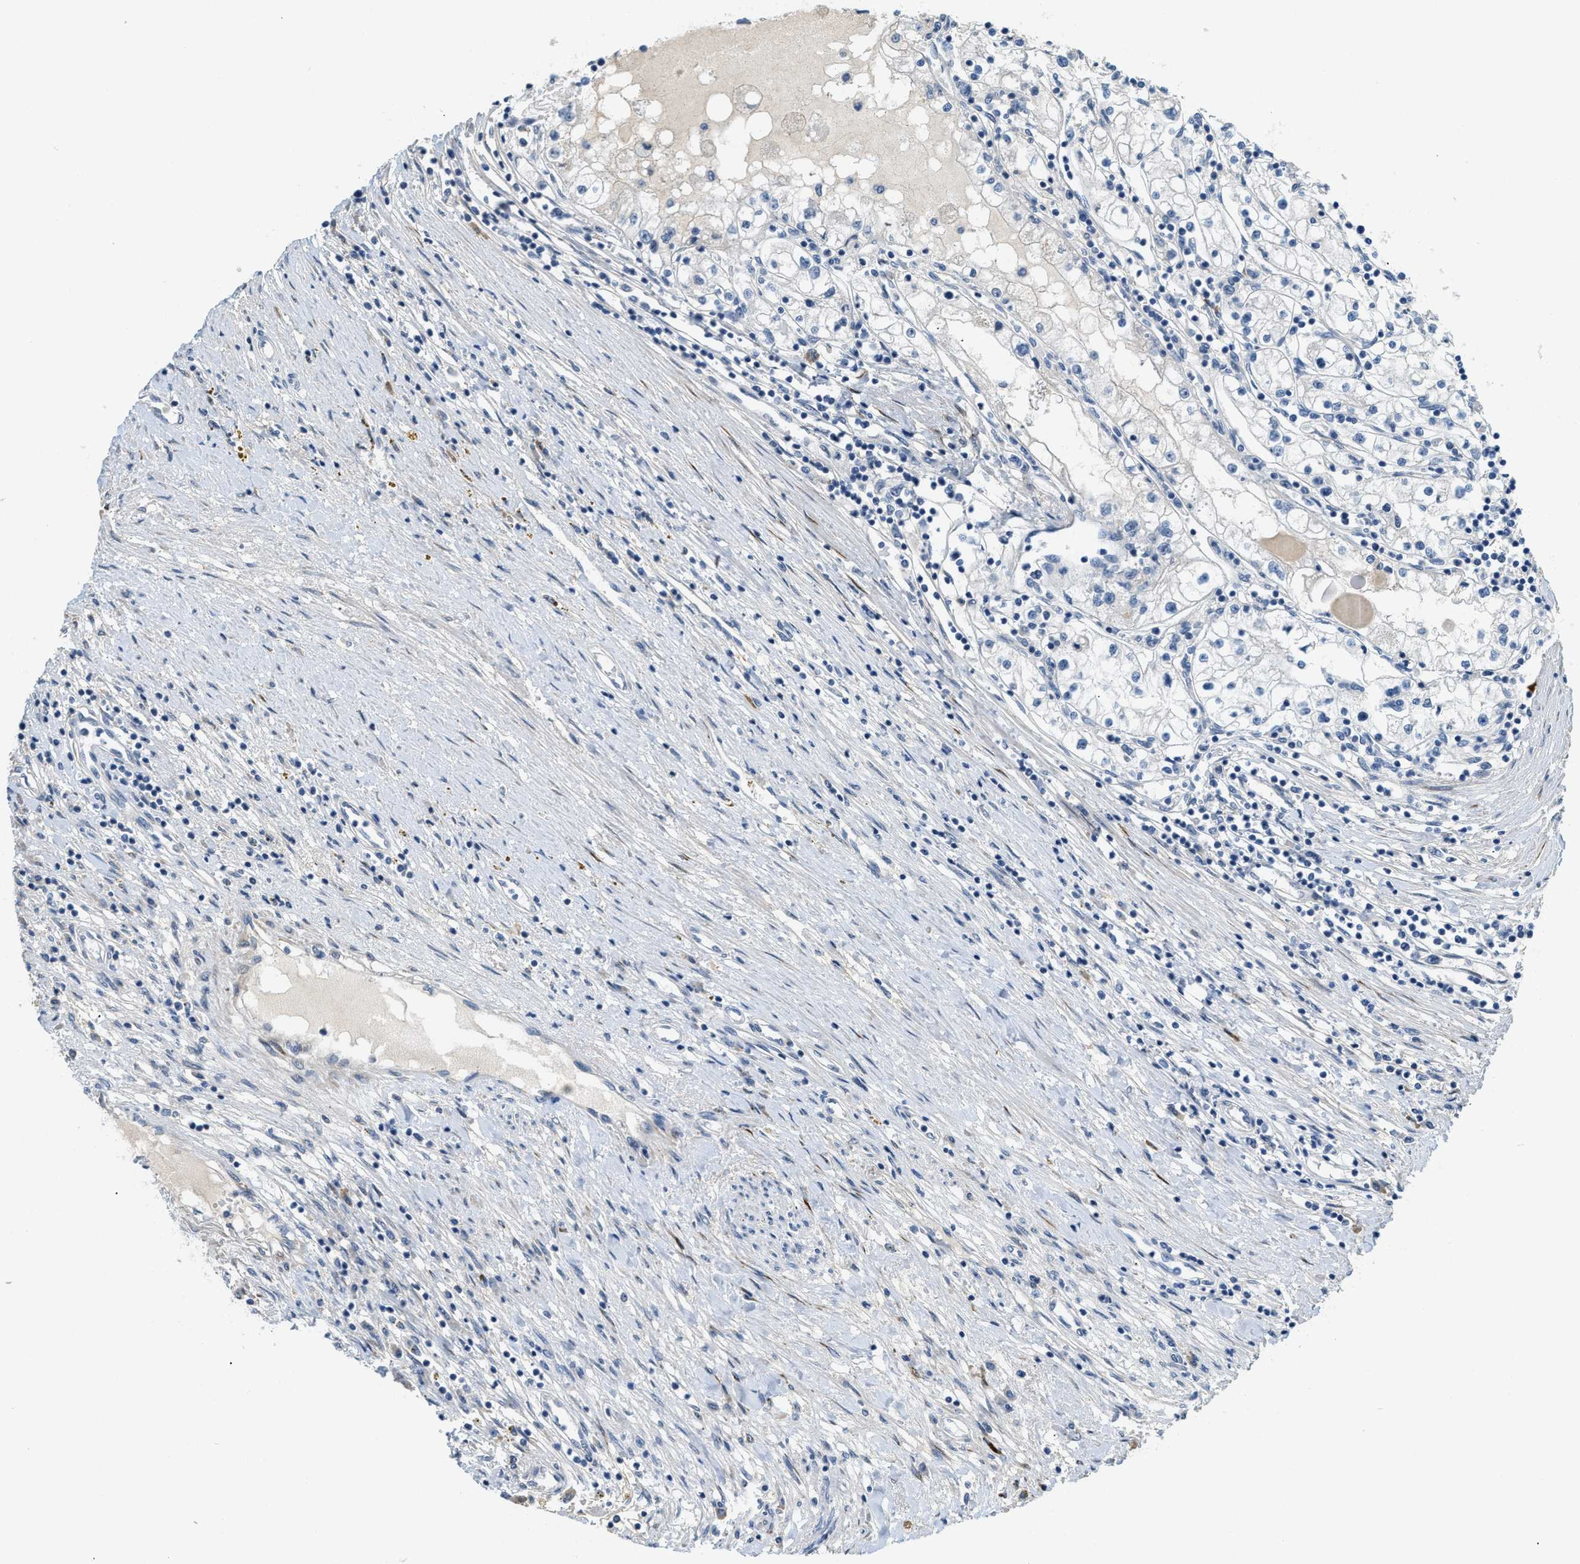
{"staining": {"intensity": "negative", "quantity": "none", "location": "none"}, "tissue": "renal cancer", "cell_type": "Tumor cells", "image_type": "cancer", "snomed": [{"axis": "morphology", "description": "Adenocarcinoma, NOS"}, {"axis": "topography", "description": "Kidney"}], "caption": "The histopathology image displays no significant positivity in tumor cells of adenocarcinoma (renal). The staining was performed using DAB (3,3'-diaminobenzidine) to visualize the protein expression in brown, while the nuclei were stained in blue with hematoxylin (Magnification: 20x).", "gene": "TMEM154", "patient": {"sex": "male", "age": 68}}